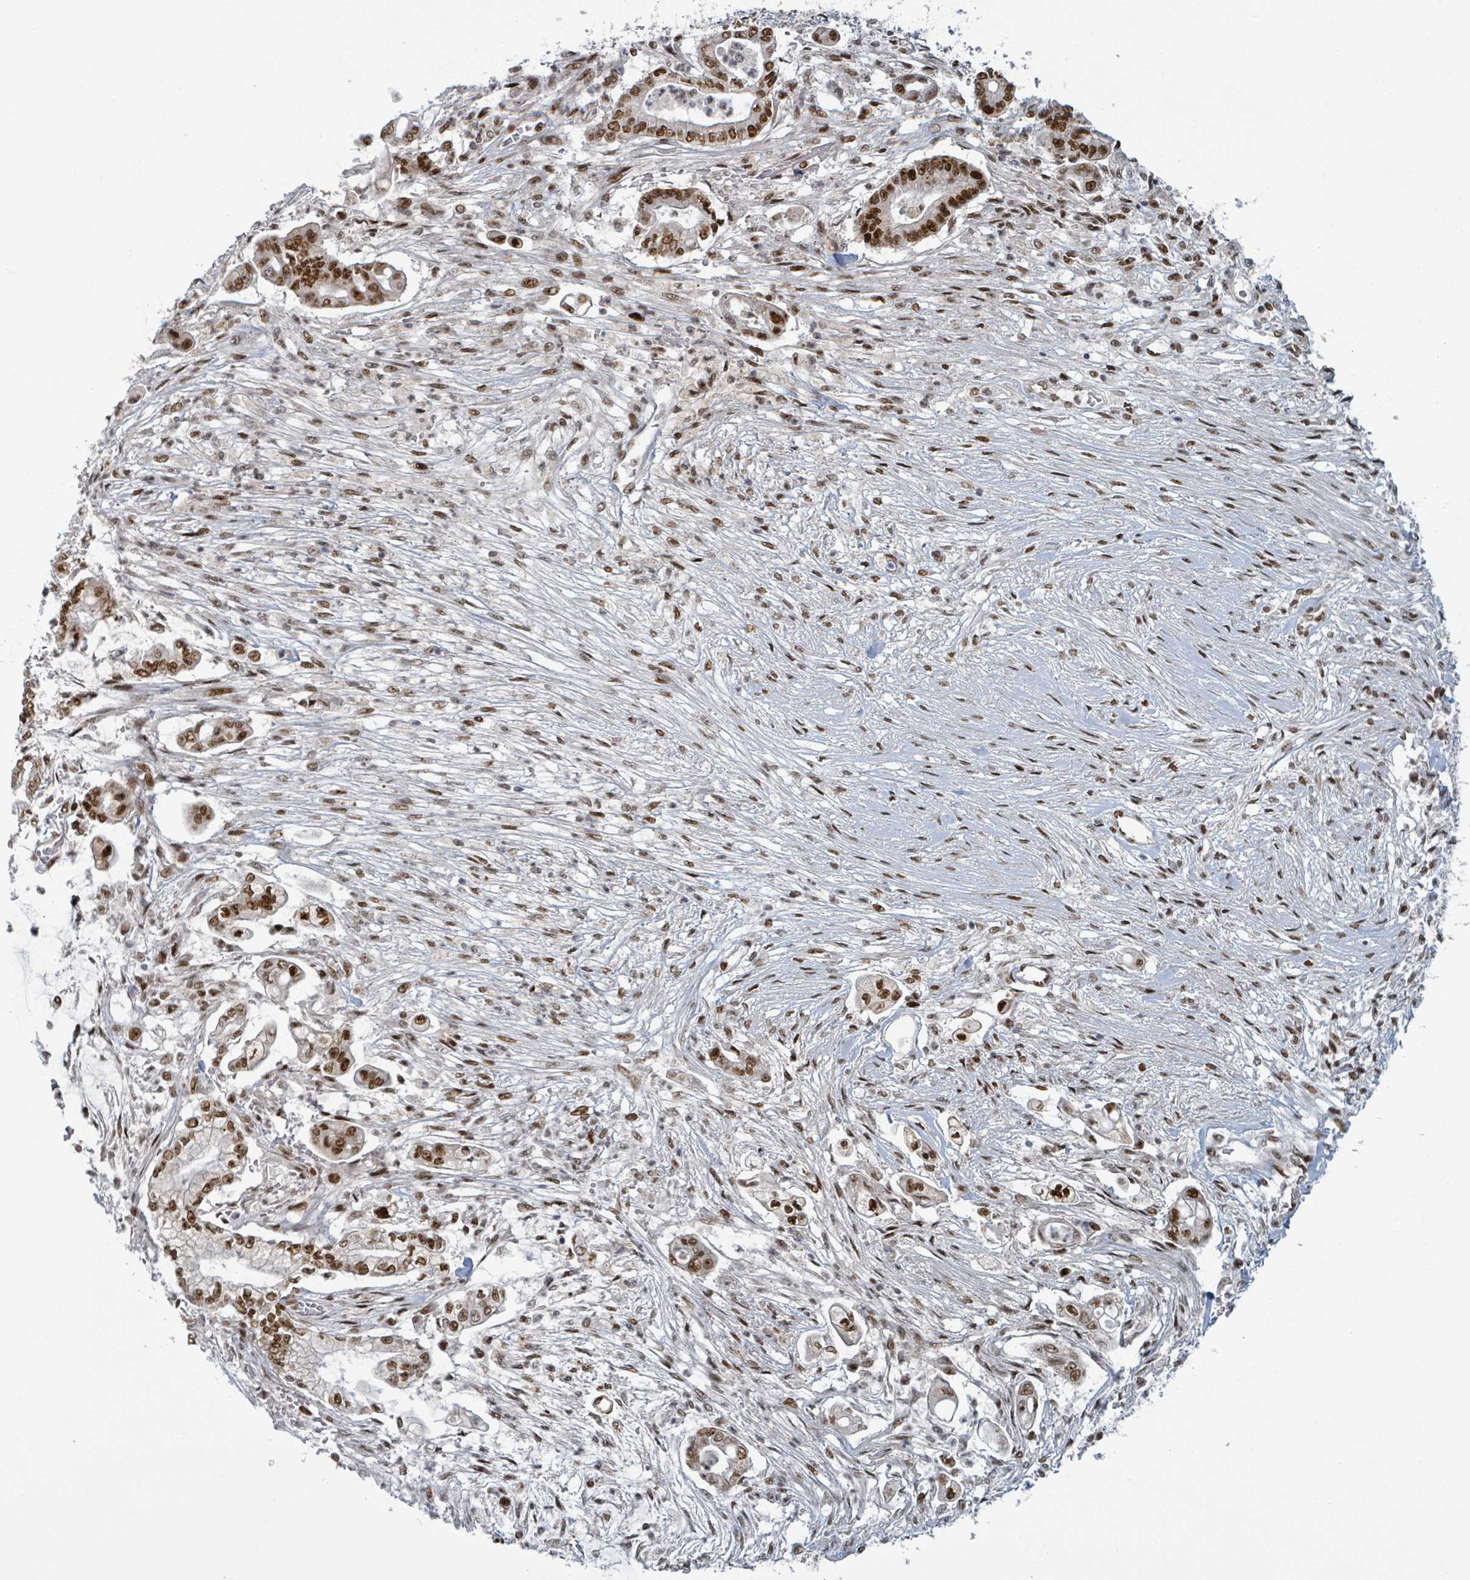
{"staining": {"intensity": "strong", "quantity": ">75%", "location": "nuclear"}, "tissue": "pancreatic cancer", "cell_type": "Tumor cells", "image_type": "cancer", "snomed": [{"axis": "morphology", "description": "Adenocarcinoma, NOS"}, {"axis": "topography", "description": "Pancreas"}], "caption": "A brown stain shows strong nuclear positivity of a protein in pancreatic cancer tumor cells.", "gene": "KLF3", "patient": {"sex": "female", "age": 69}}